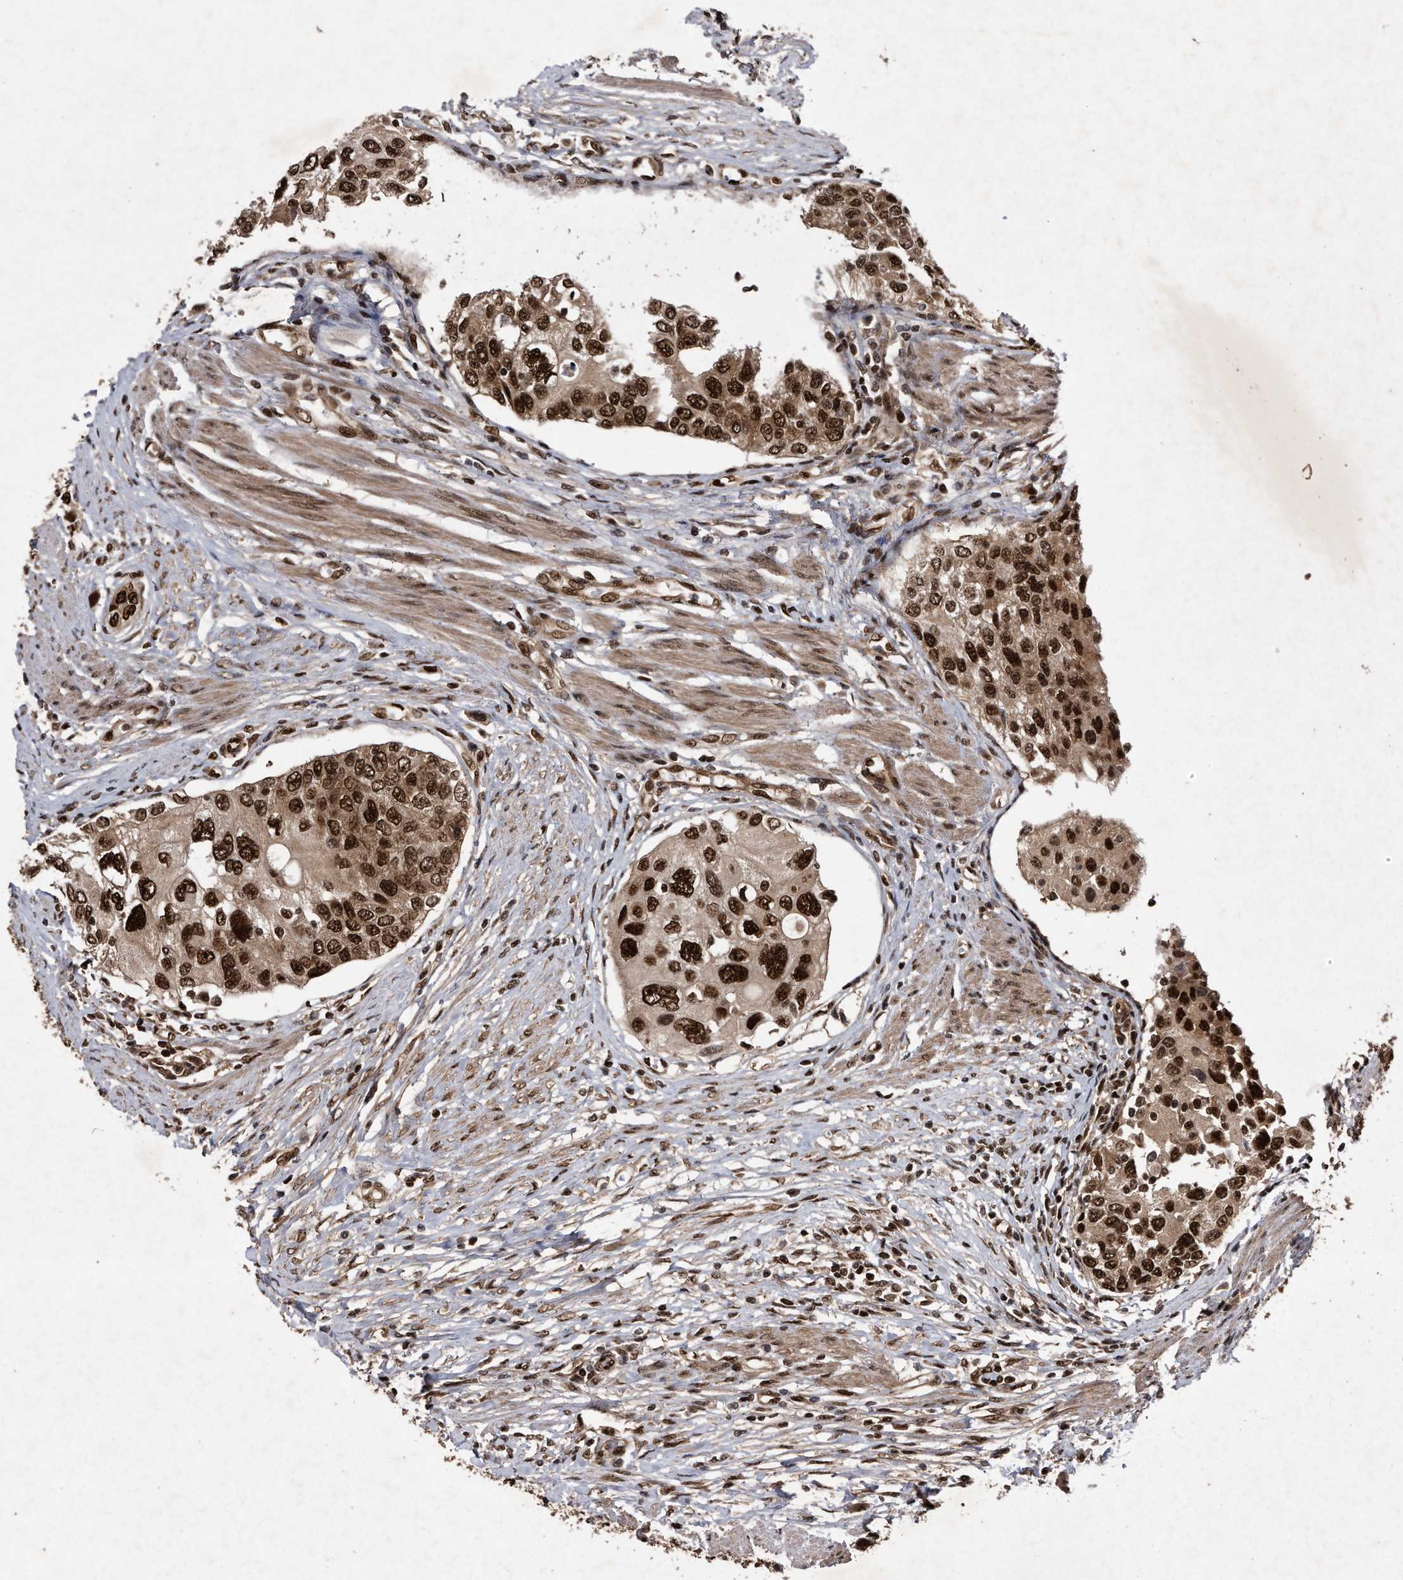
{"staining": {"intensity": "strong", "quantity": ">75%", "location": "nuclear"}, "tissue": "urothelial cancer", "cell_type": "Tumor cells", "image_type": "cancer", "snomed": [{"axis": "morphology", "description": "Urothelial carcinoma, High grade"}, {"axis": "topography", "description": "Urinary bladder"}], "caption": "Immunohistochemical staining of urothelial carcinoma (high-grade) shows strong nuclear protein positivity in about >75% of tumor cells.", "gene": "RAD23B", "patient": {"sex": "female", "age": 56}}